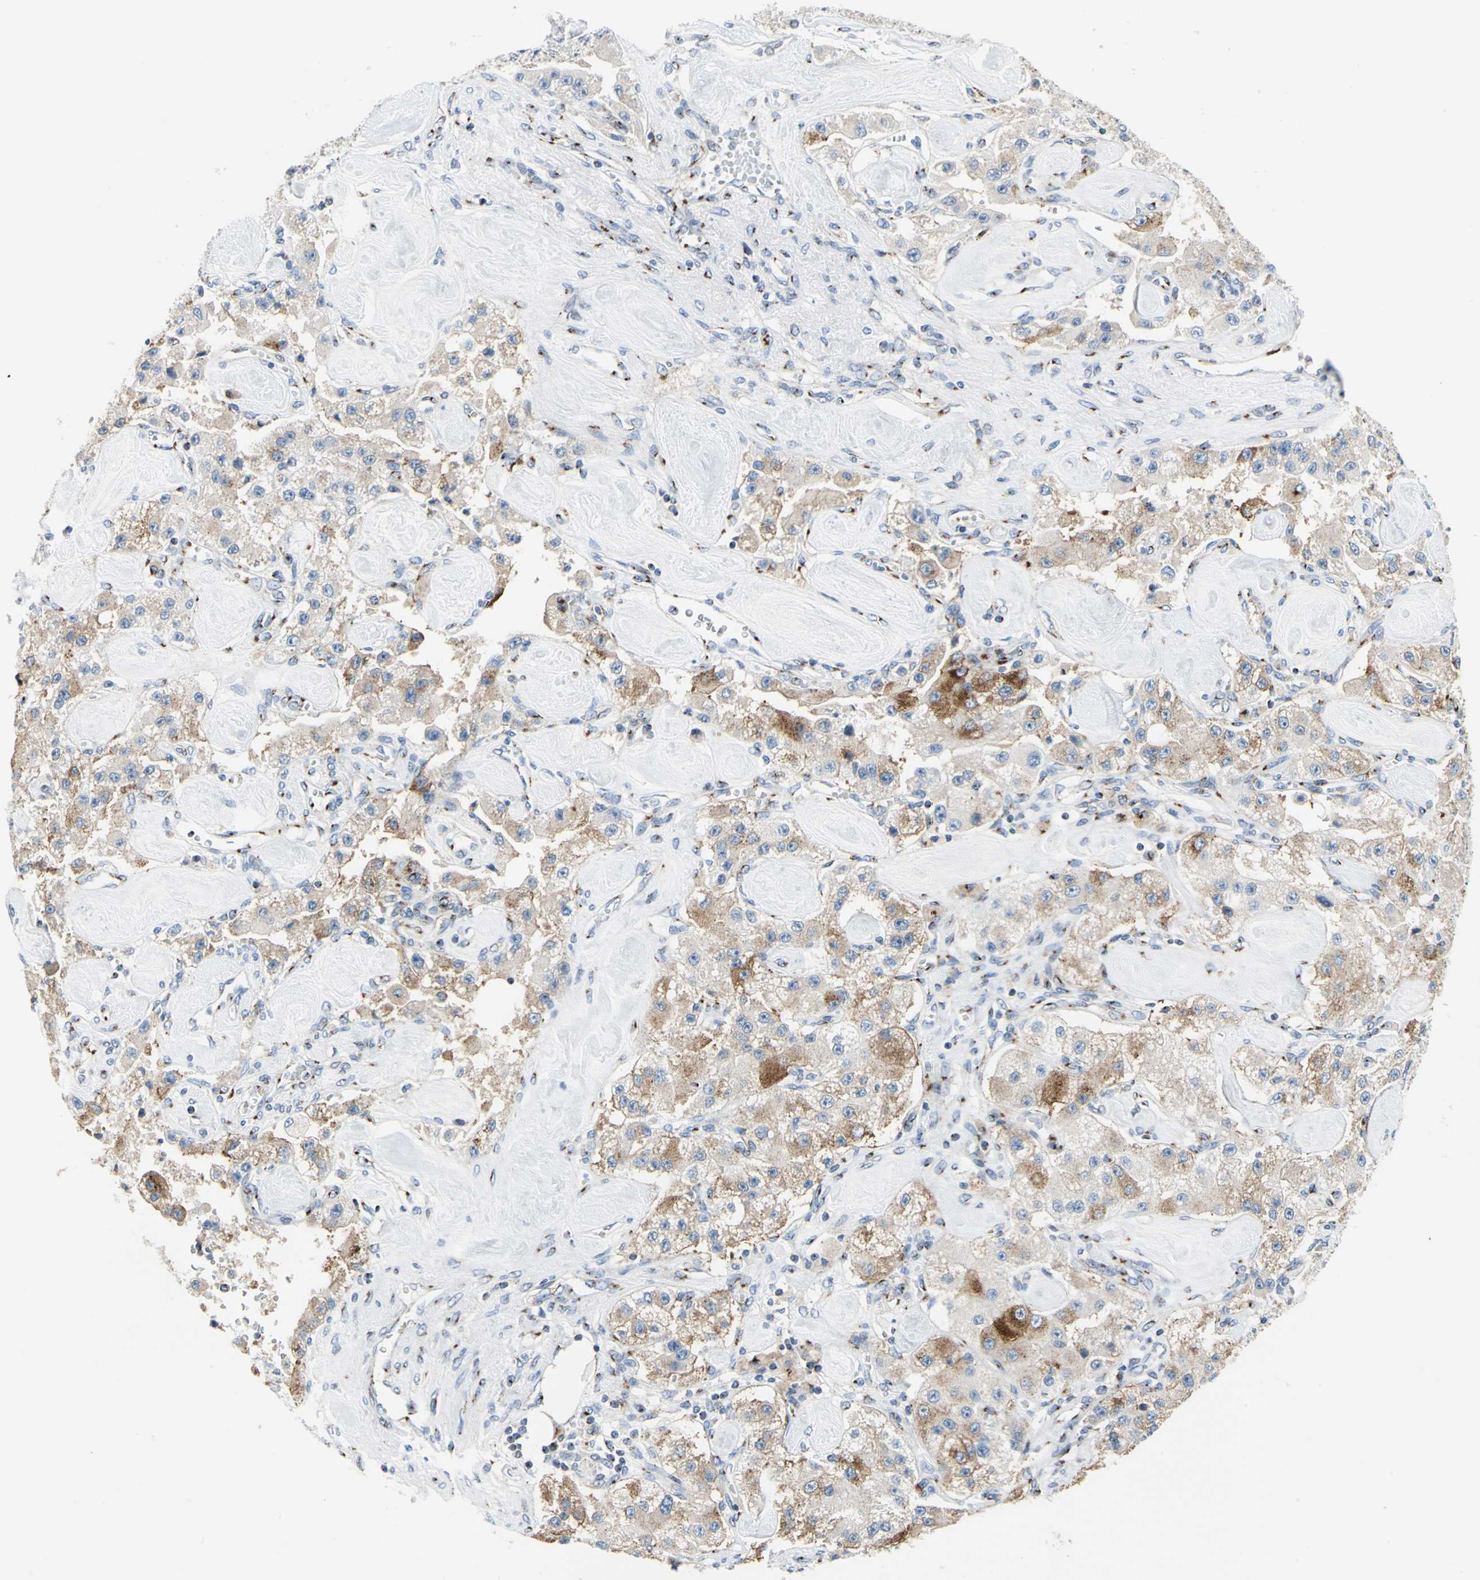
{"staining": {"intensity": "strong", "quantity": ">75%", "location": "cytoplasmic/membranous"}, "tissue": "carcinoid", "cell_type": "Tumor cells", "image_type": "cancer", "snomed": [{"axis": "morphology", "description": "Carcinoid, malignant, NOS"}, {"axis": "topography", "description": "Pancreas"}], "caption": "The immunohistochemical stain shows strong cytoplasmic/membranous staining in tumor cells of carcinoid (malignant) tissue. (Brightfield microscopy of DAB IHC at high magnification).", "gene": "GPR3", "patient": {"sex": "male", "age": 41}}